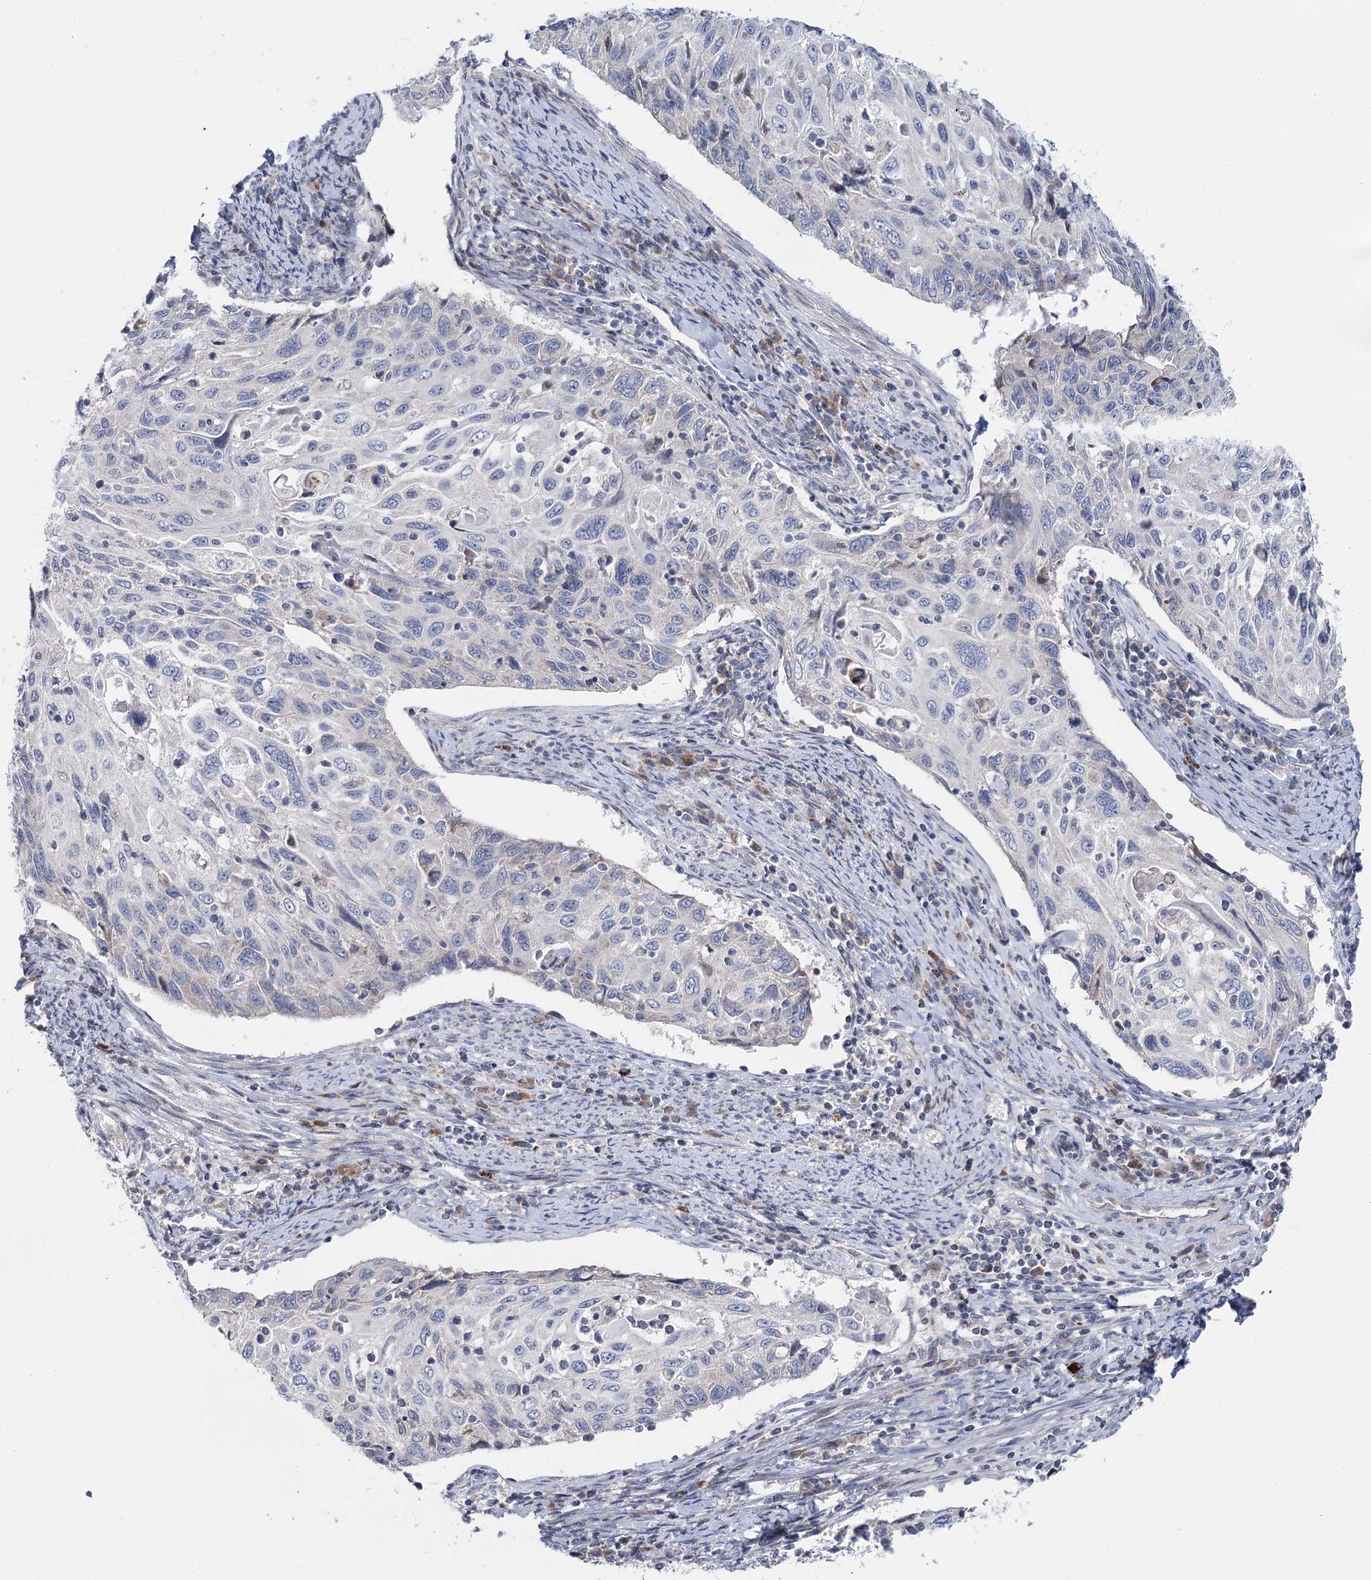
{"staining": {"intensity": "negative", "quantity": "none", "location": "none"}, "tissue": "cervical cancer", "cell_type": "Tumor cells", "image_type": "cancer", "snomed": [{"axis": "morphology", "description": "Squamous cell carcinoma, NOS"}, {"axis": "topography", "description": "Cervix"}], "caption": "A micrograph of squamous cell carcinoma (cervical) stained for a protein exhibits no brown staining in tumor cells.", "gene": "PTGR1", "patient": {"sex": "female", "age": 70}}